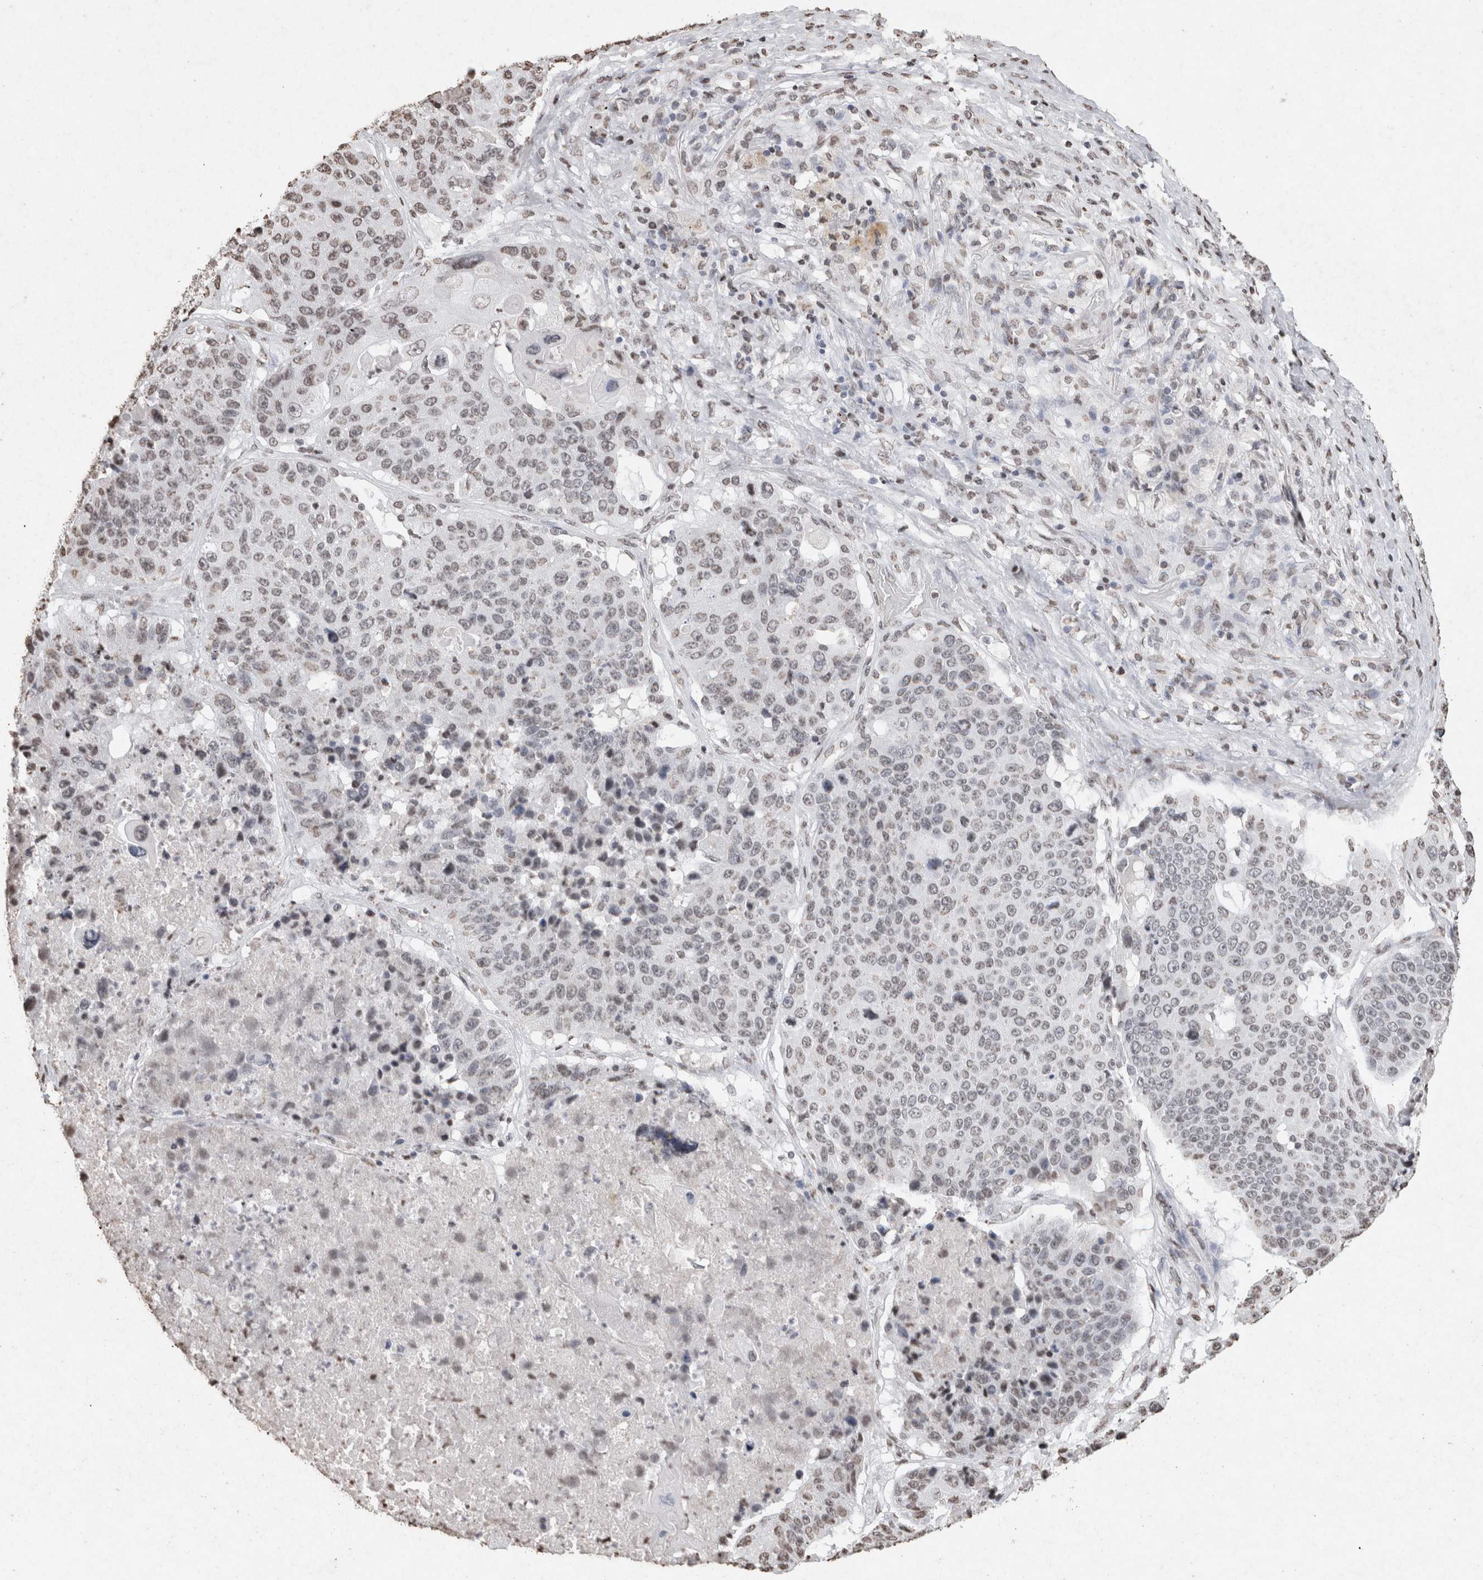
{"staining": {"intensity": "weak", "quantity": "<25%", "location": "nuclear"}, "tissue": "lung cancer", "cell_type": "Tumor cells", "image_type": "cancer", "snomed": [{"axis": "morphology", "description": "Squamous cell carcinoma, NOS"}, {"axis": "topography", "description": "Lung"}], "caption": "IHC histopathology image of neoplastic tissue: human lung cancer (squamous cell carcinoma) stained with DAB (3,3'-diaminobenzidine) displays no significant protein positivity in tumor cells.", "gene": "CNTN1", "patient": {"sex": "male", "age": 61}}